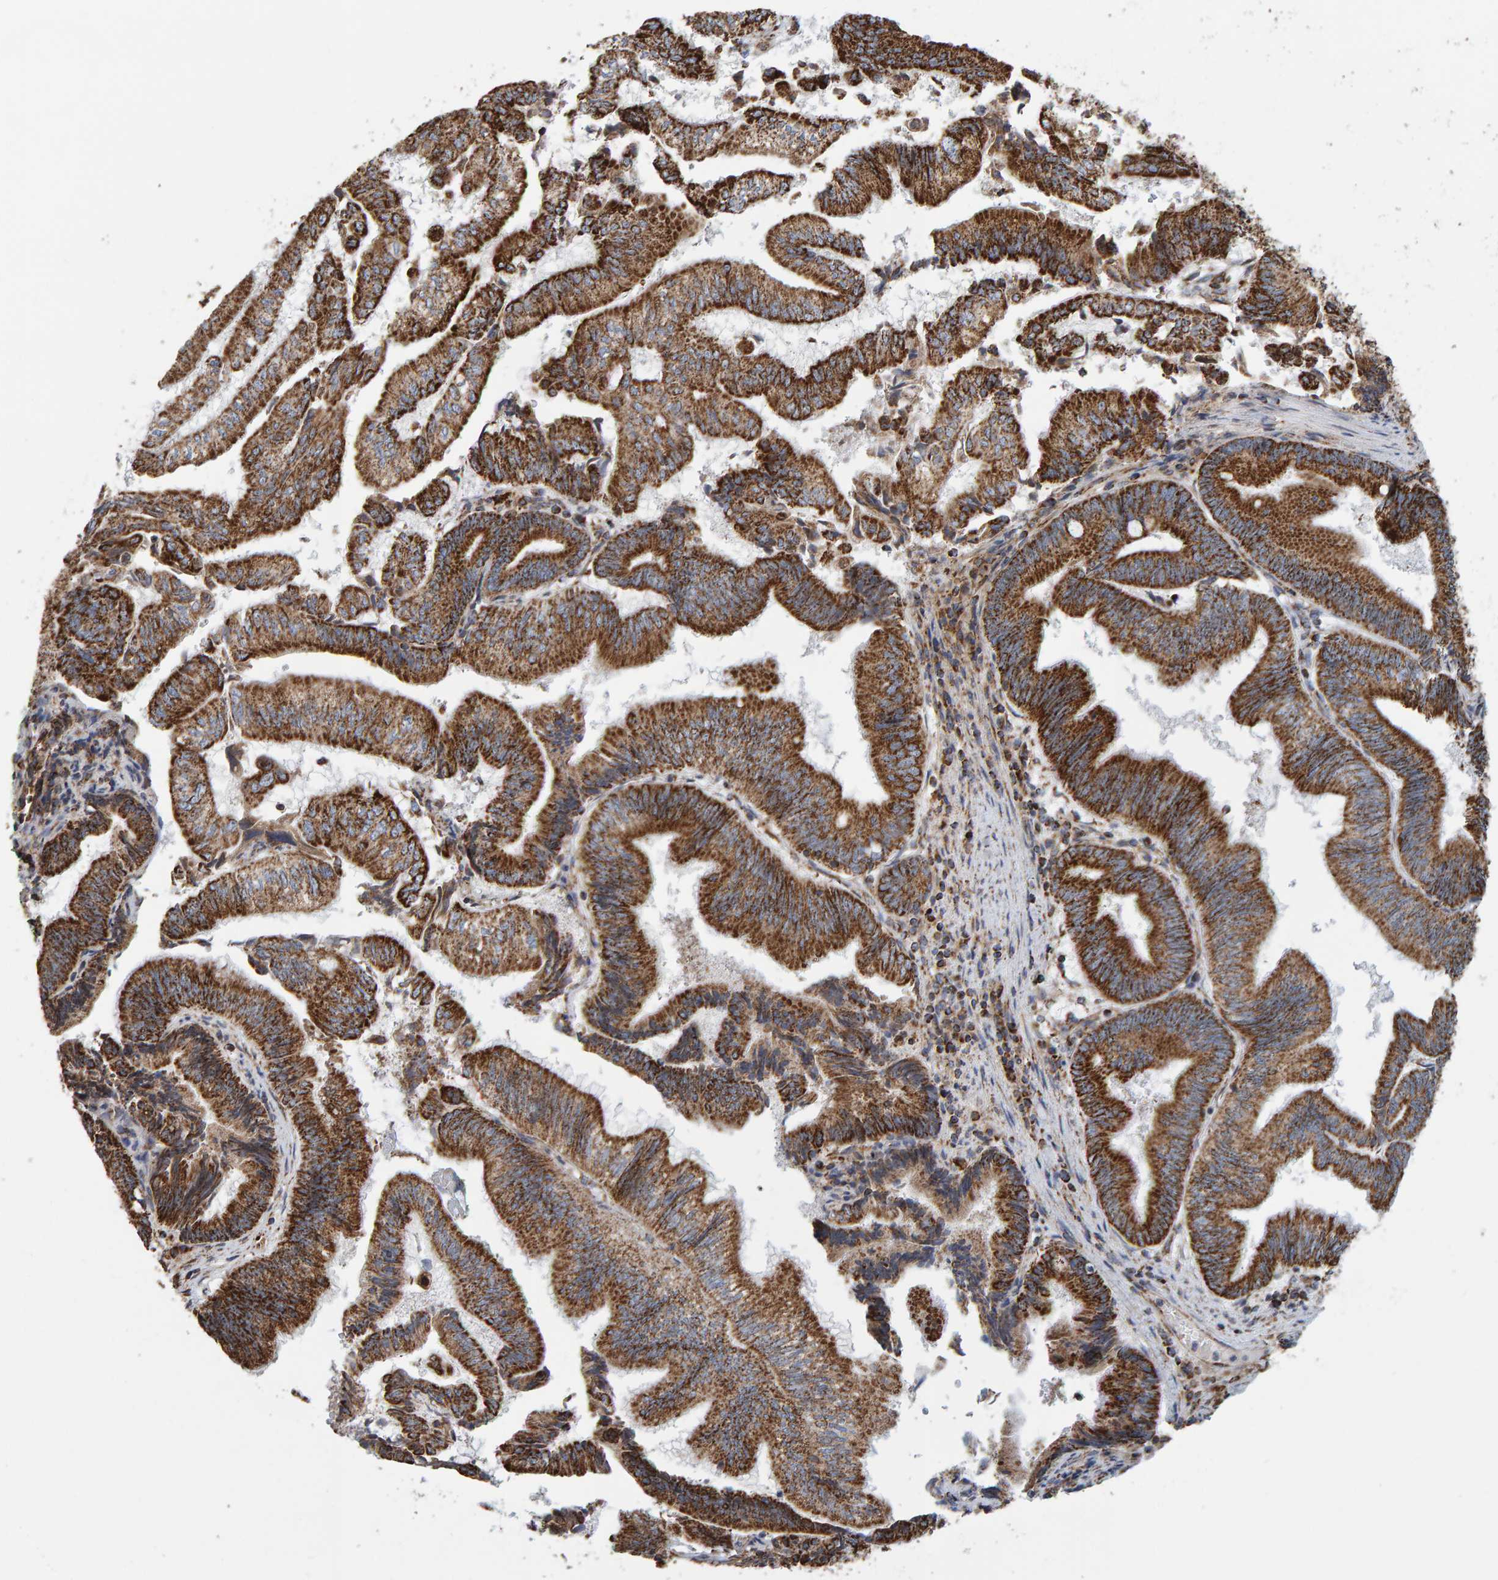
{"staining": {"intensity": "strong", "quantity": ">75%", "location": "cytoplasmic/membranous"}, "tissue": "pancreatic cancer", "cell_type": "Tumor cells", "image_type": "cancer", "snomed": [{"axis": "morphology", "description": "Adenocarcinoma, NOS"}, {"axis": "topography", "description": "Pancreas"}], "caption": "A histopathology image of pancreatic cancer (adenocarcinoma) stained for a protein demonstrates strong cytoplasmic/membranous brown staining in tumor cells.", "gene": "MRPL45", "patient": {"sex": "male", "age": 82}}